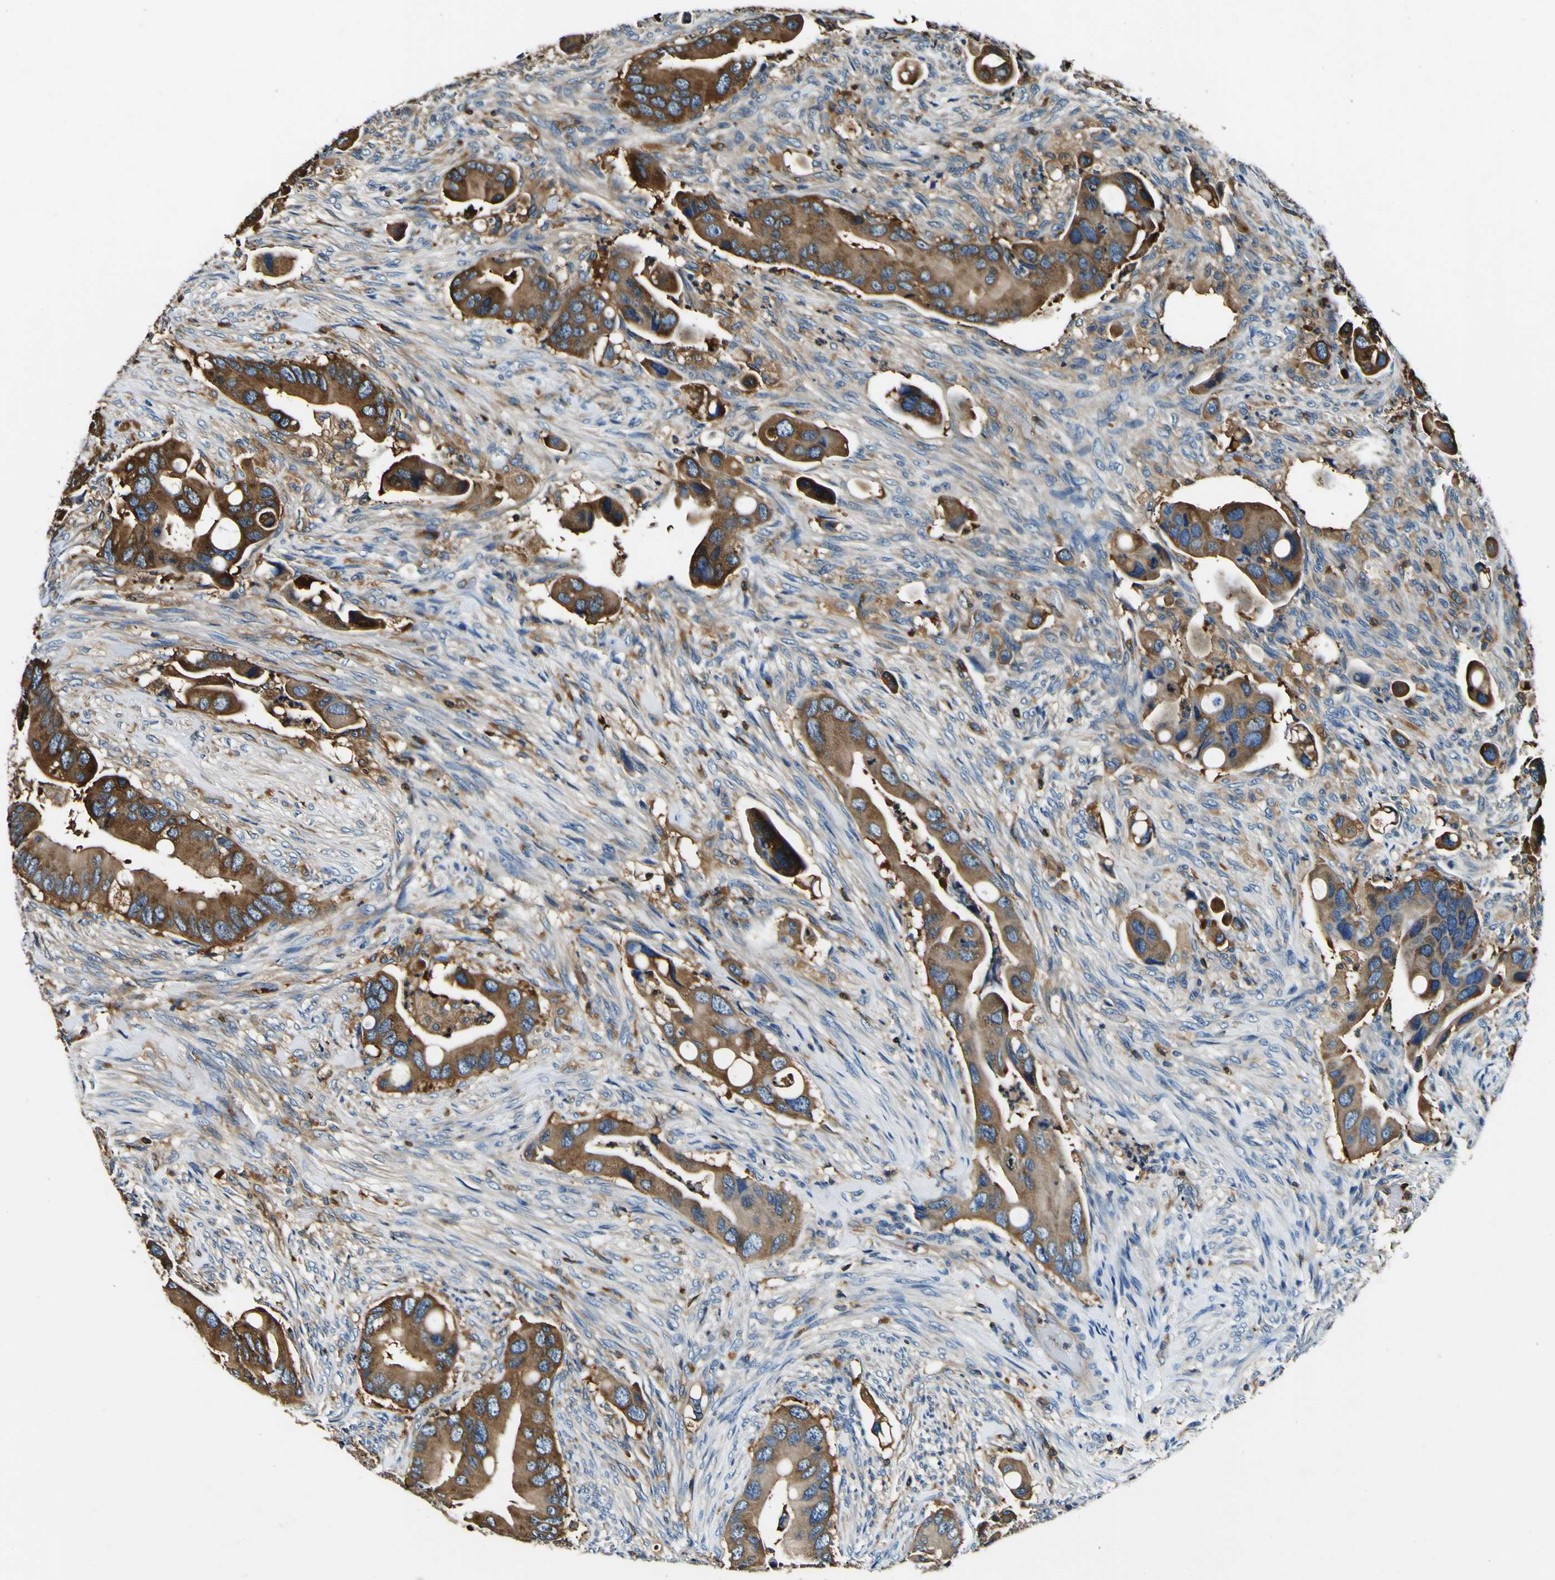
{"staining": {"intensity": "strong", "quantity": ">75%", "location": "cytoplasmic/membranous"}, "tissue": "colorectal cancer", "cell_type": "Tumor cells", "image_type": "cancer", "snomed": [{"axis": "morphology", "description": "Adenocarcinoma, NOS"}, {"axis": "topography", "description": "Rectum"}], "caption": "Strong cytoplasmic/membranous protein expression is appreciated in about >75% of tumor cells in colorectal cancer (adenocarcinoma).", "gene": "RHOT2", "patient": {"sex": "female", "age": 57}}